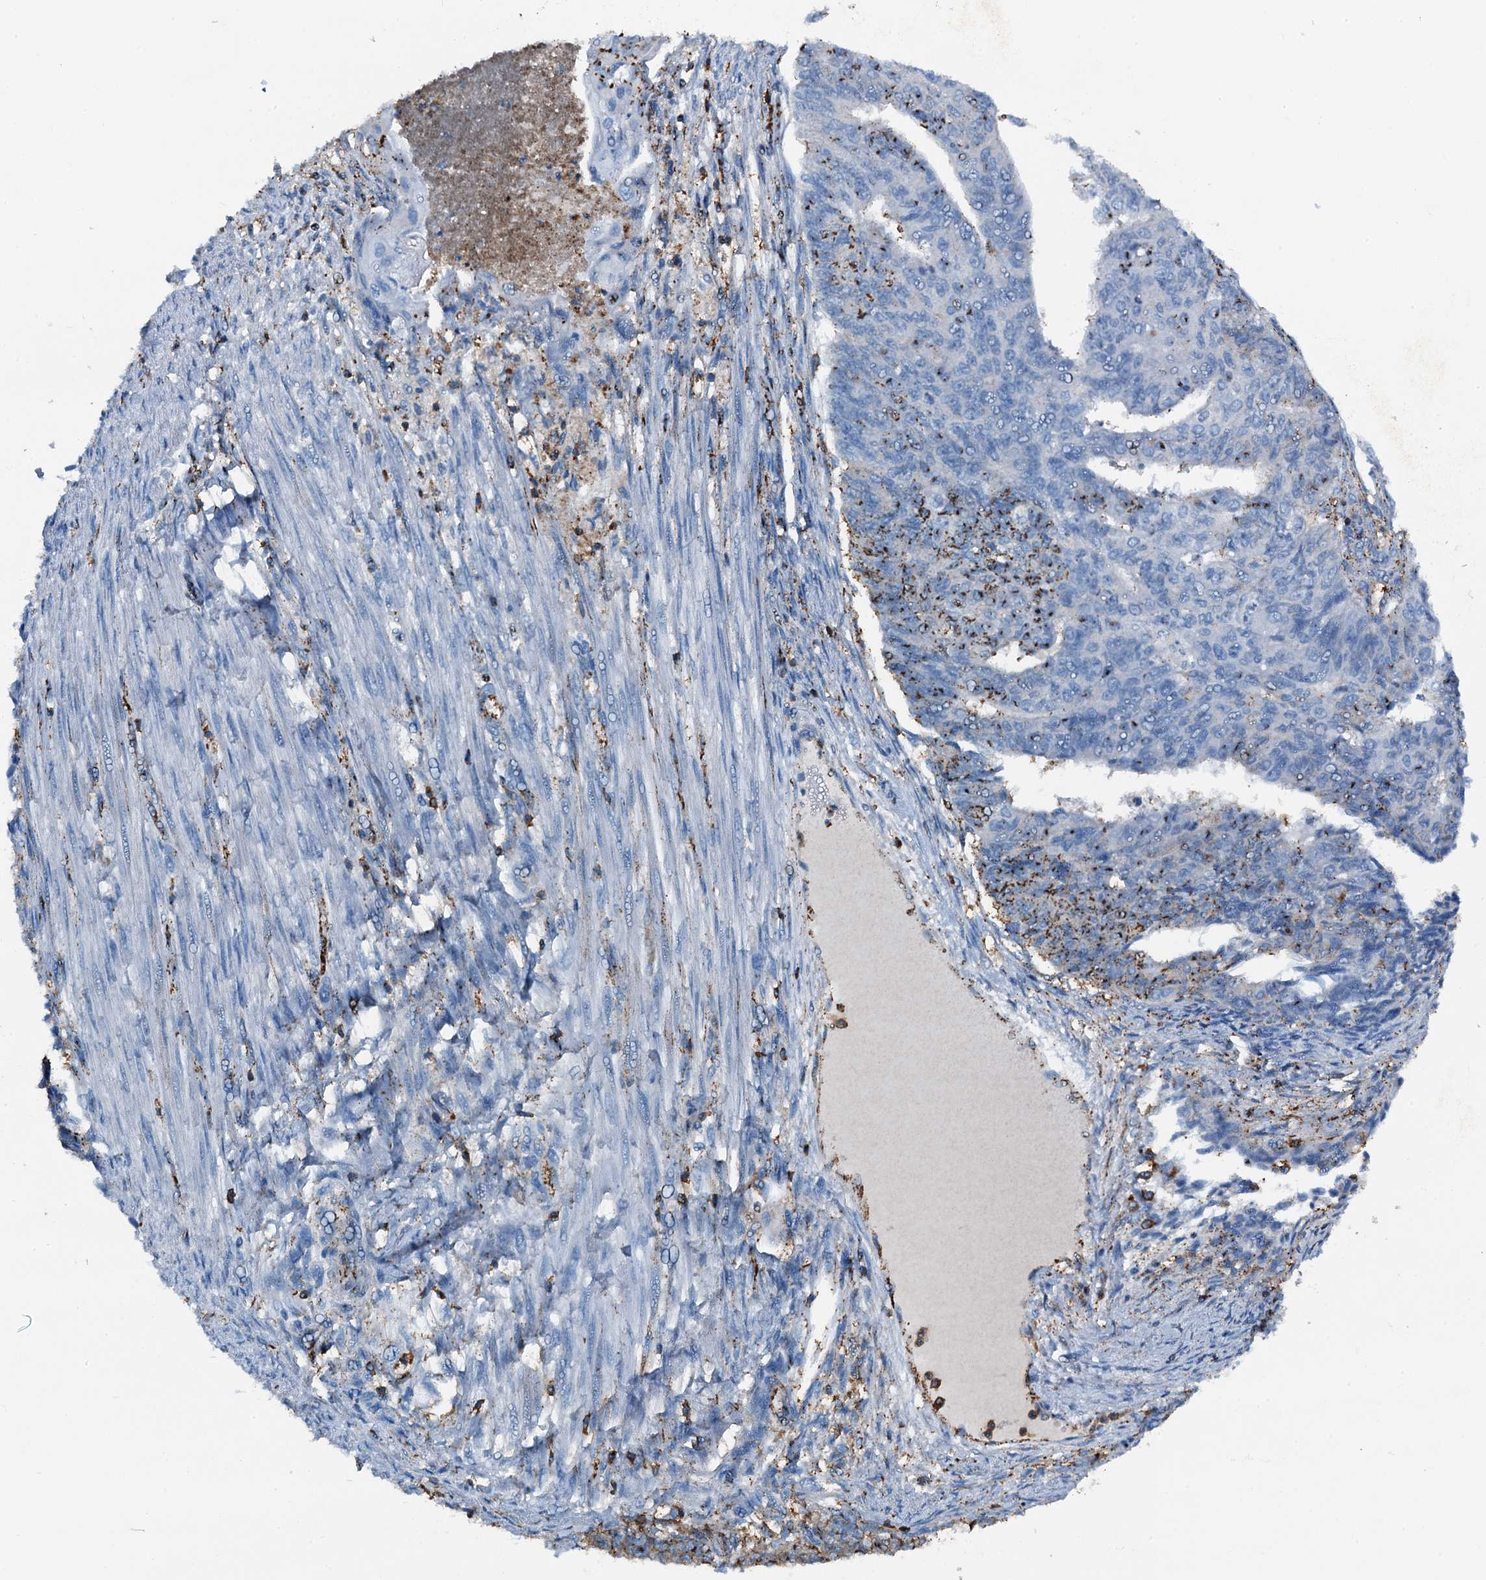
{"staining": {"intensity": "moderate", "quantity": "<25%", "location": "nuclear"}, "tissue": "endometrial cancer", "cell_type": "Tumor cells", "image_type": "cancer", "snomed": [{"axis": "morphology", "description": "Adenocarcinoma, NOS"}, {"axis": "topography", "description": "Endometrium"}], "caption": "A photomicrograph of endometrial cancer stained for a protein demonstrates moderate nuclear brown staining in tumor cells.", "gene": "MS4A4E", "patient": {"sex": "female", "age": 32}}